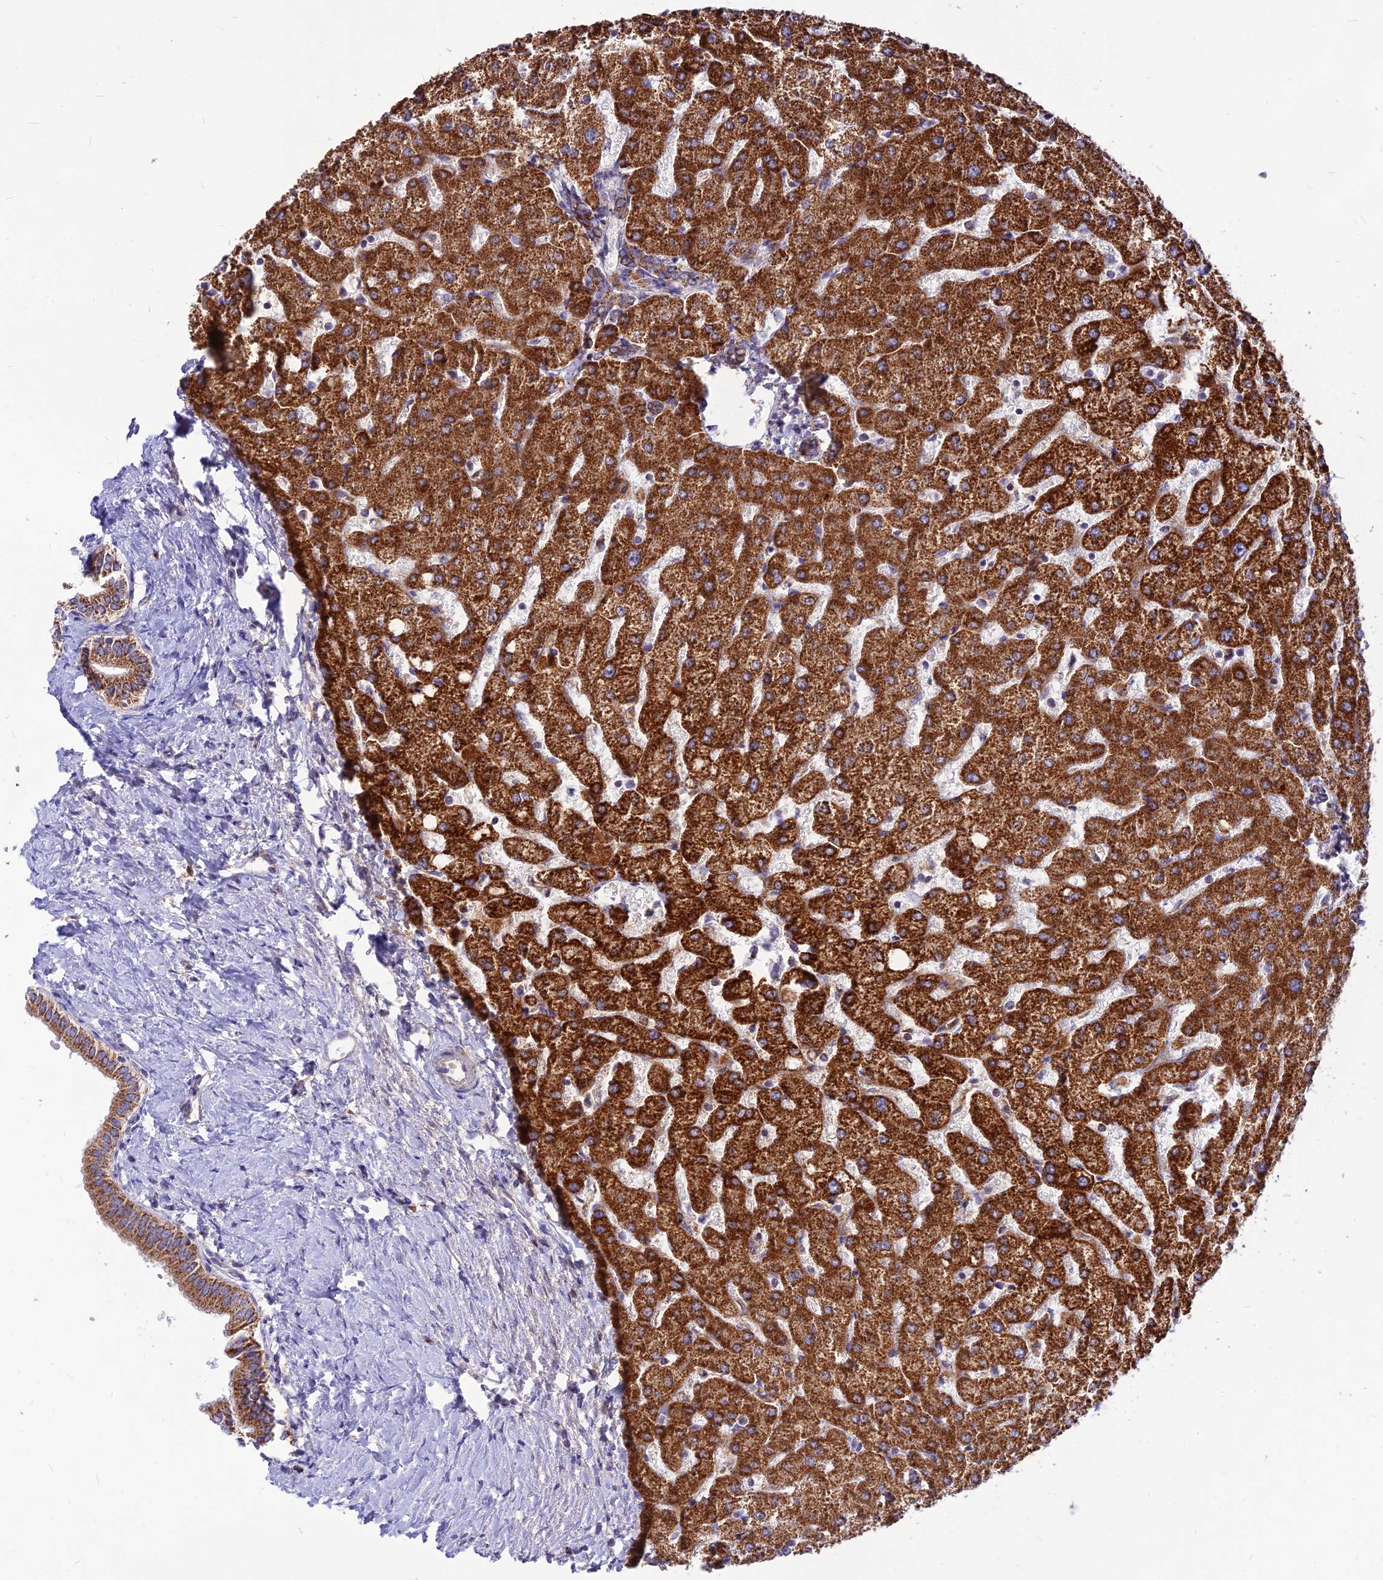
{"staining": {"intensity": "moderate", "quantity": ">75%", "location": "cytoplasmic/membranous"}, "tissue": "liver", "cell_type": "Cholangiocytes", "image_type": "normal", "snomed": [{"axis": "morphology", "description": "Normal tissue, NOS"}, {"axis": "topography", "description": "Liver"}], "caption": "Protein staining demonstrates moderate cytoplasmic/membranous positivity in approximately >75% of cholangiocytes in benign liver.", "gene": "ECI1", "patient": {"sex": "female", "age": 54}}